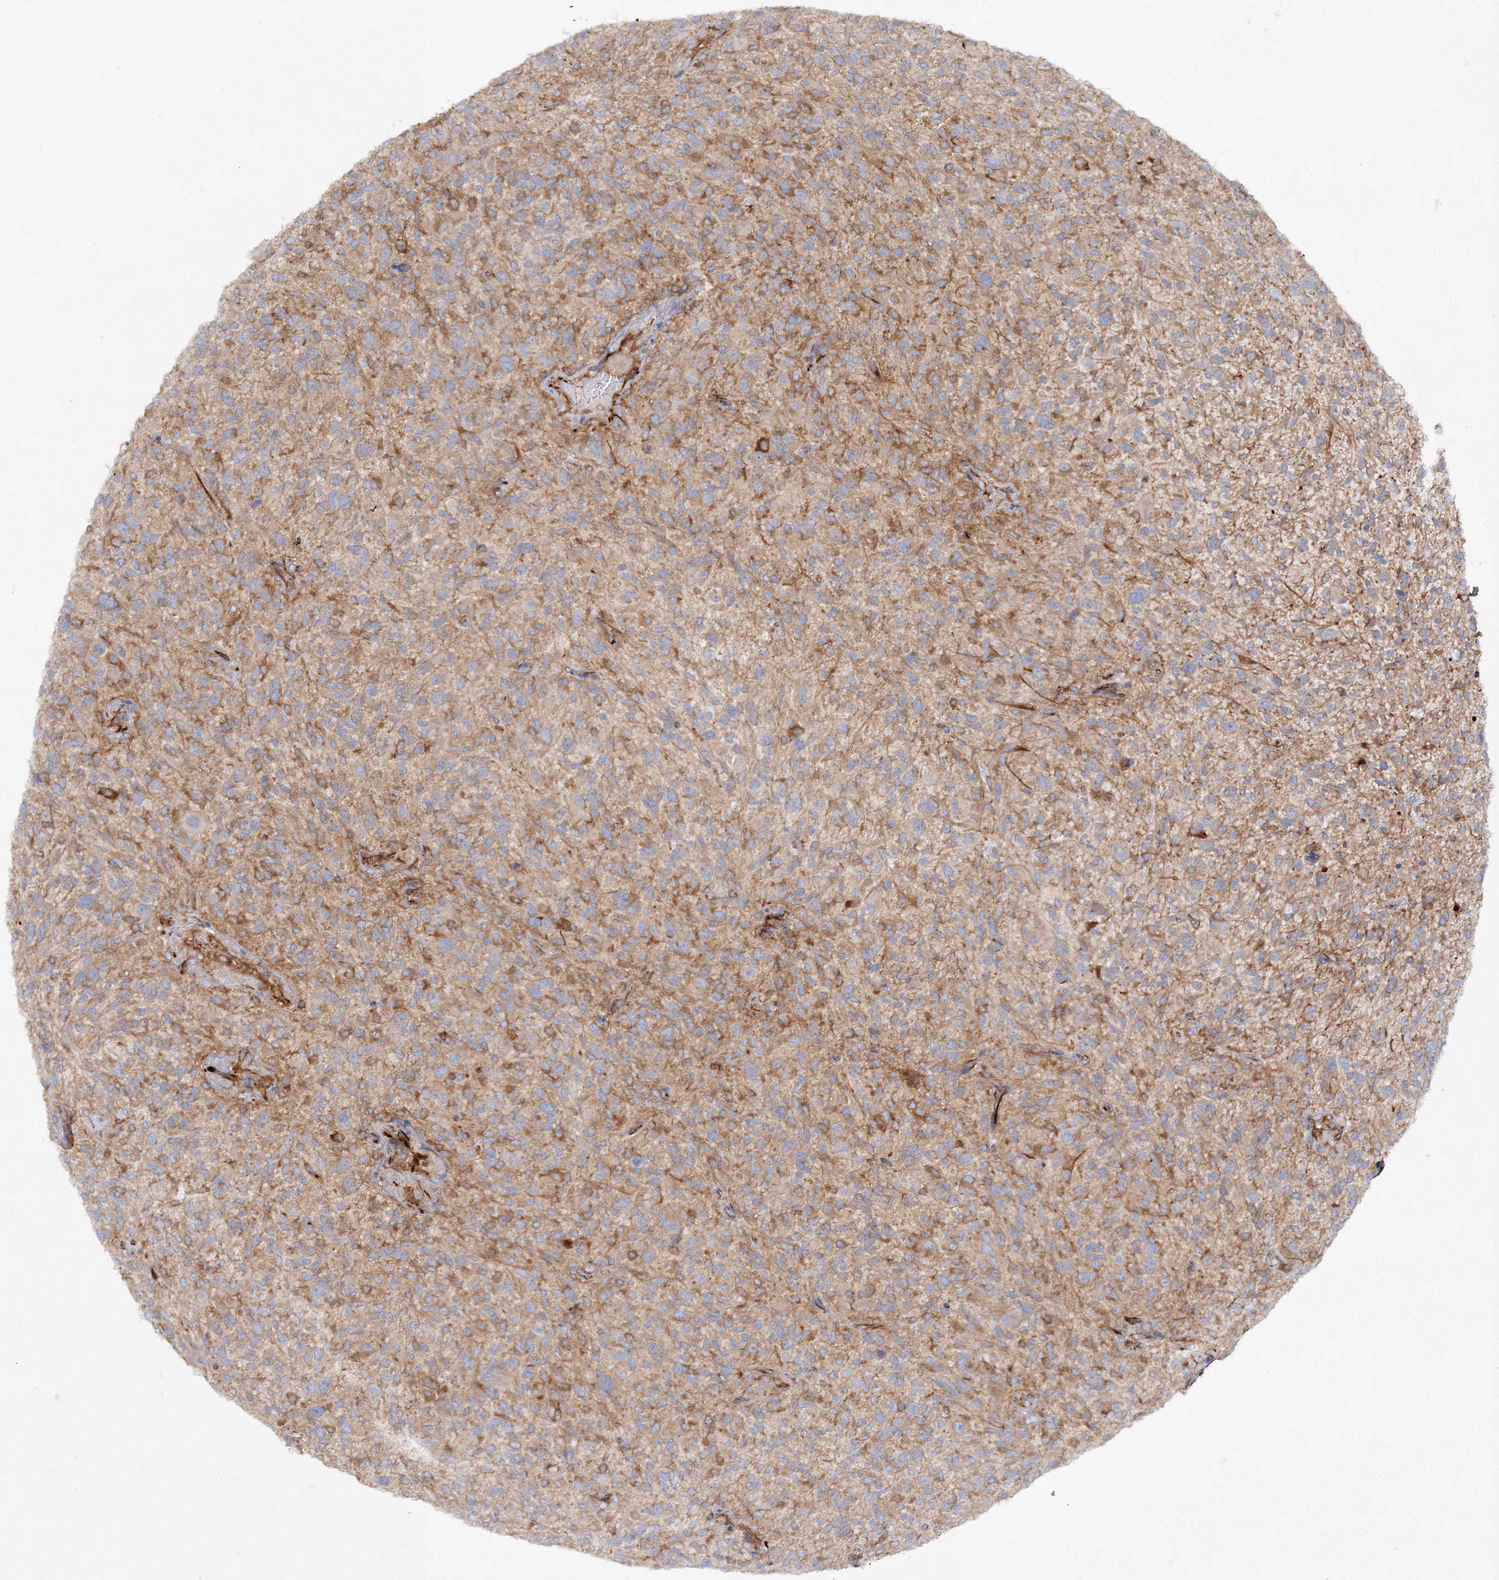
{"staining": {"intensity": "moderate", "quantity": "25%-75%", "location": "cytoplasmic/membranous"}, "tissue": "glioma", "cell_type": "Tumor cells", "image_type": "cancer", "snomed": [{"axis": "morphology", "description": "Glioma, malignant, High grade"}, {"axis": "topography", "description": "Brain"}], "caption": "Malignant glioma (high-grade) stained with IHC displays moderate cytoplasmic/membranous positivity in approximately 25%-75% of tumor cells.", "gene": "WDR37", "patient": {"sex": "male", "age": 47}}